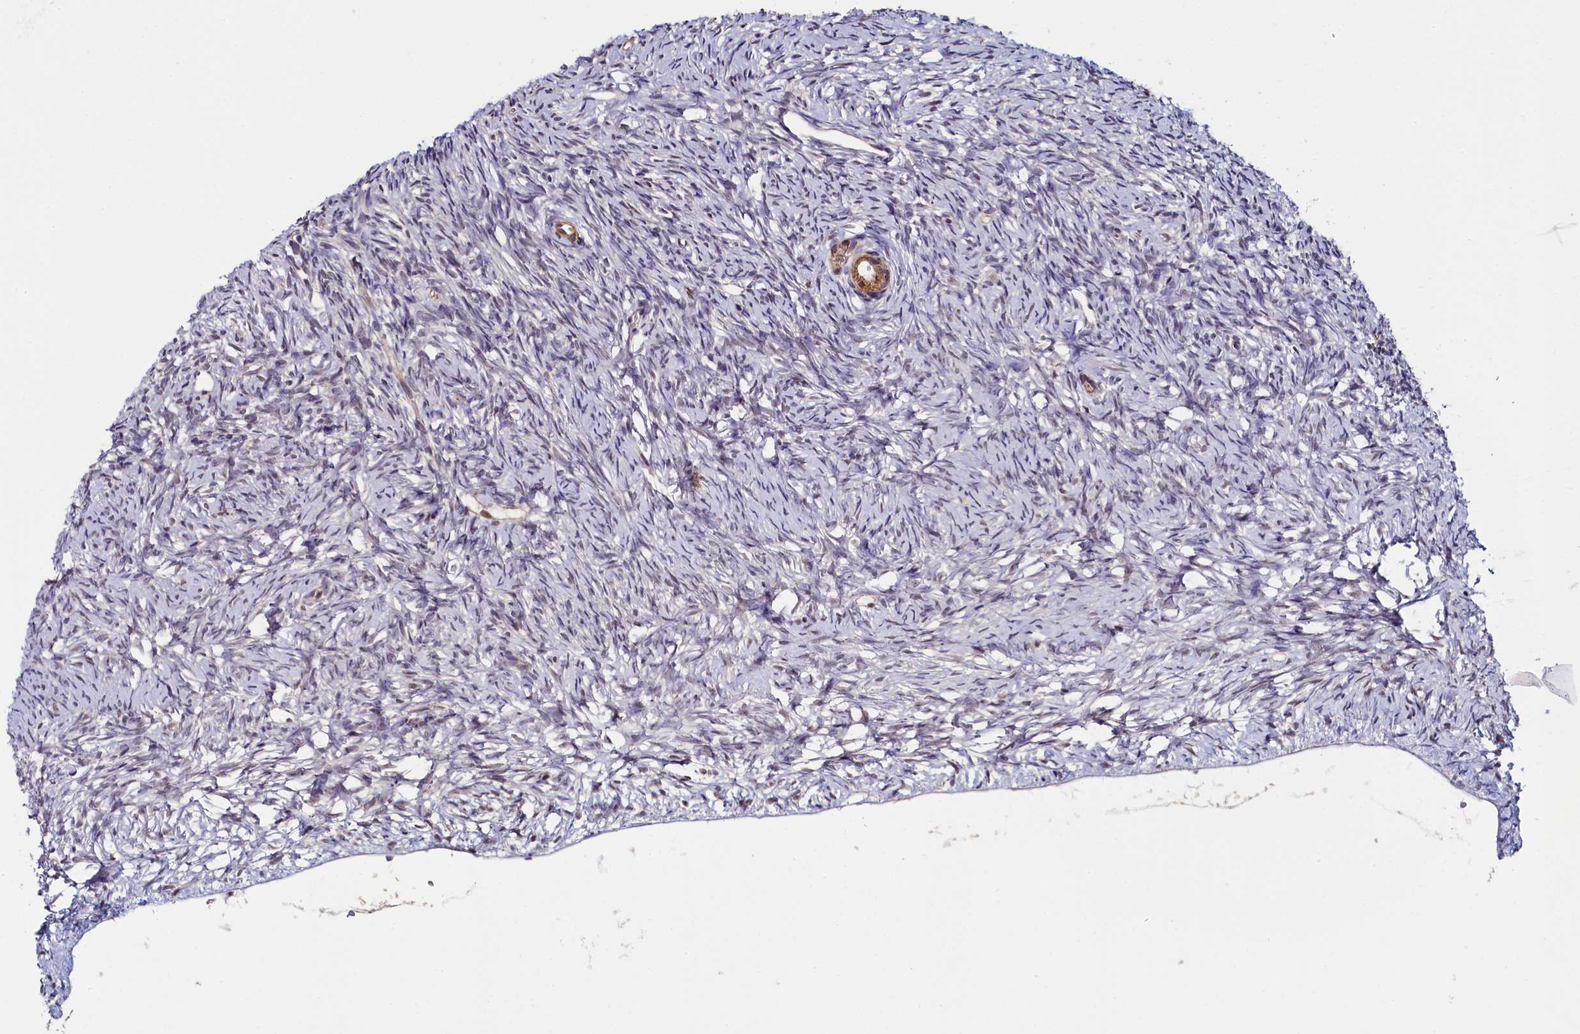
{"staining": {"intensity": "negative", "quantity": "none", "location": "none"}, "tissue": "ovary", "cell_type": "Ovarian stroma cells", "image_type": "normal", "snomed": [{"axis": "morphology", "description": "Normal tissue, NOS"}, {"axis": "topography", "description": "Ovary"}], "caption": "A high-resolution histopathology image shows immunohistochemistry (IHC) staining of unremarkable ovary, which exhibits no significant staining in ovarian stroma cells.", "gene": "INTS14", "patient": {"sex": "female", "age": 51}}